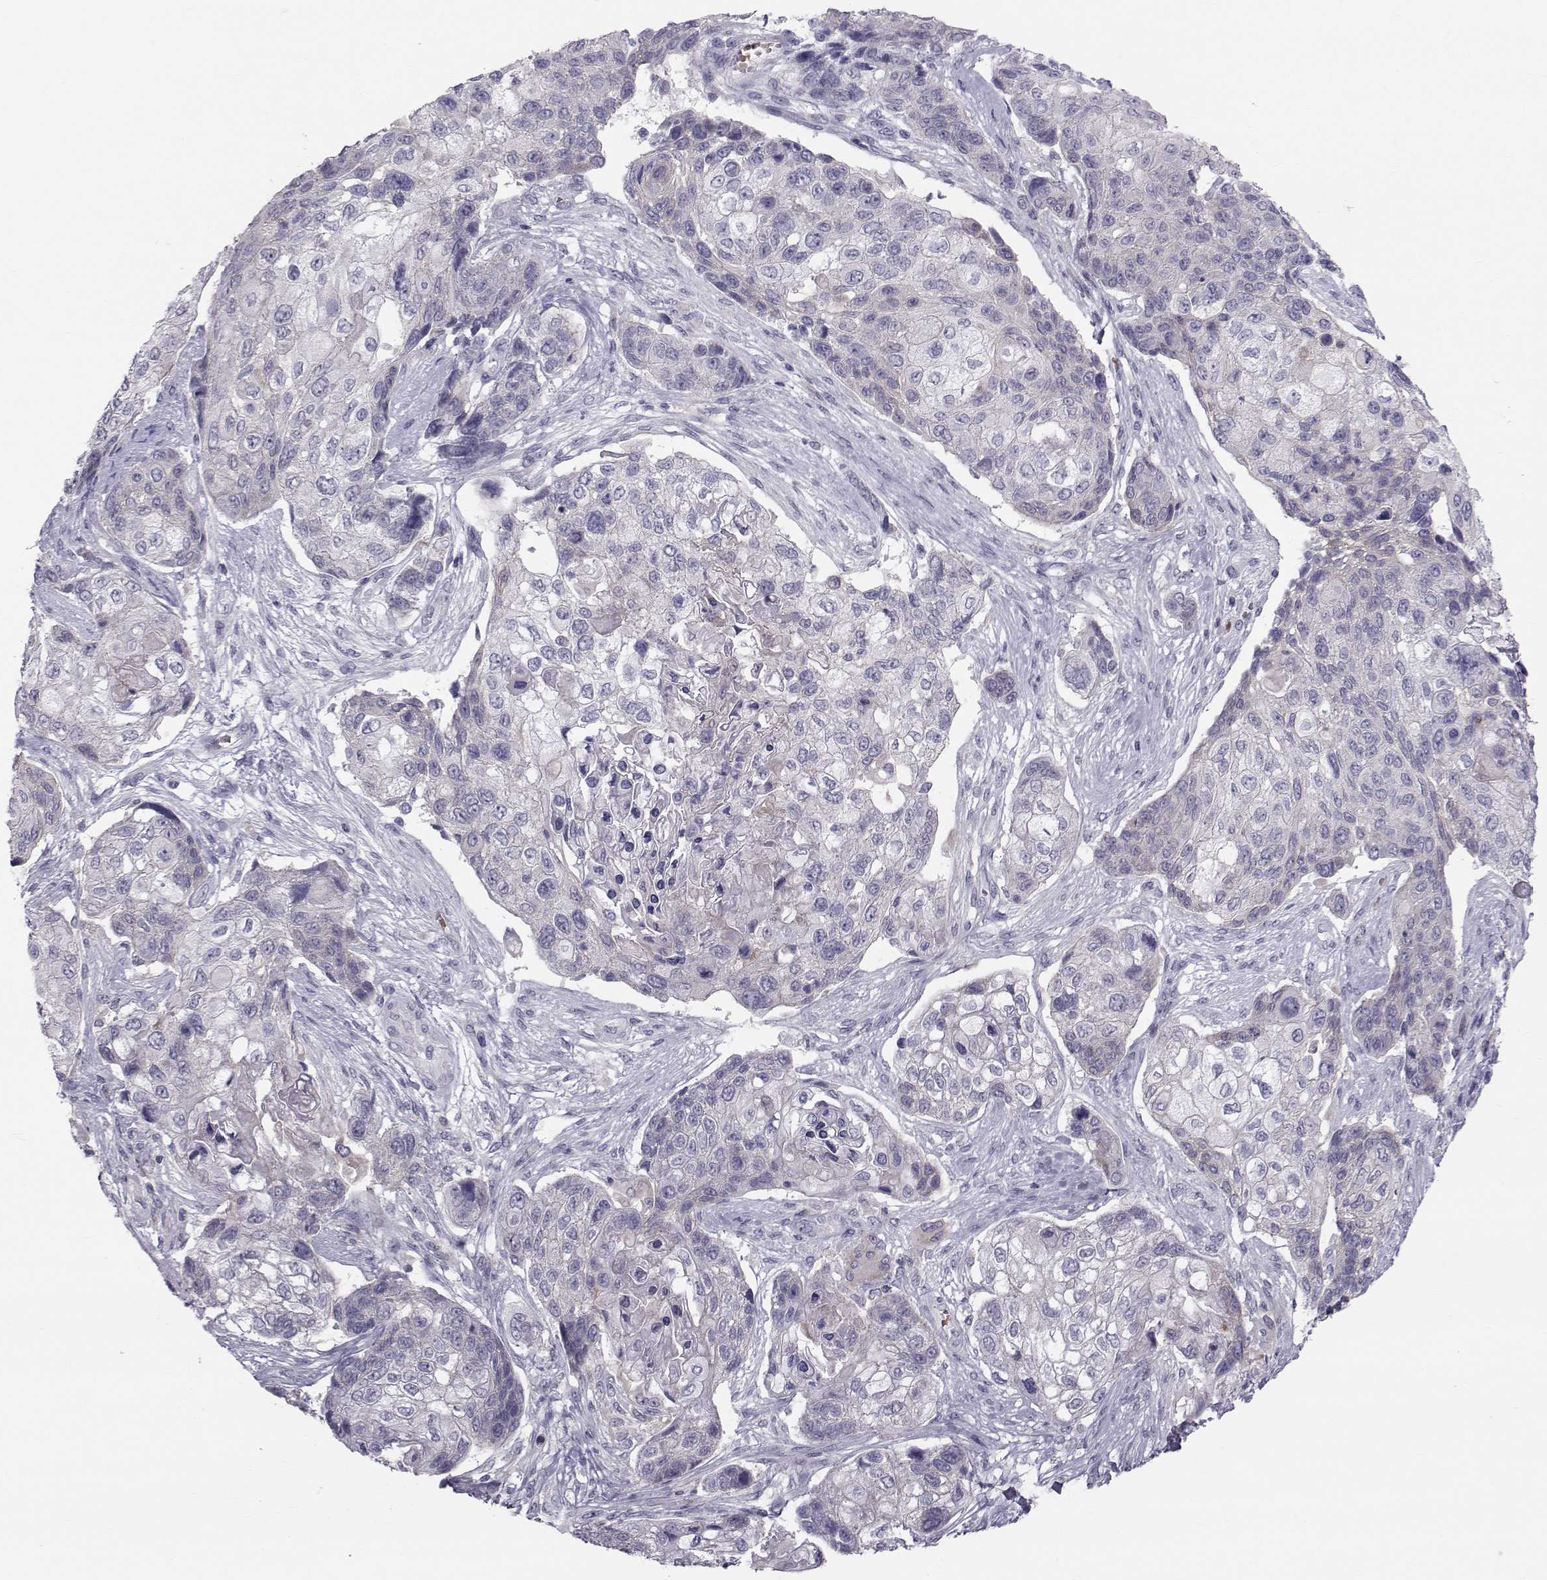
{"staining": {"intensity": "negative", "quantity": "none", "location": "none"}, "tissue": "lung cancer", "cell_type": "Tumor cells", "image_type": "cancer", "snomed": [{"axis": "morphology", "description": "Squamous cell carcinoma, NOS"}, {"axis": "topography", "description": "Lung"}], "caption": "Immunohistochemistry (IHC) photomicrograph of neoplastic tissue: lung cancer (squamous cell carcinoma) stained with DAB reveals no significant protein positivity in tumor cells.", "gene": "GARIN3", "patient": {"sex": "male", "age": 69}}